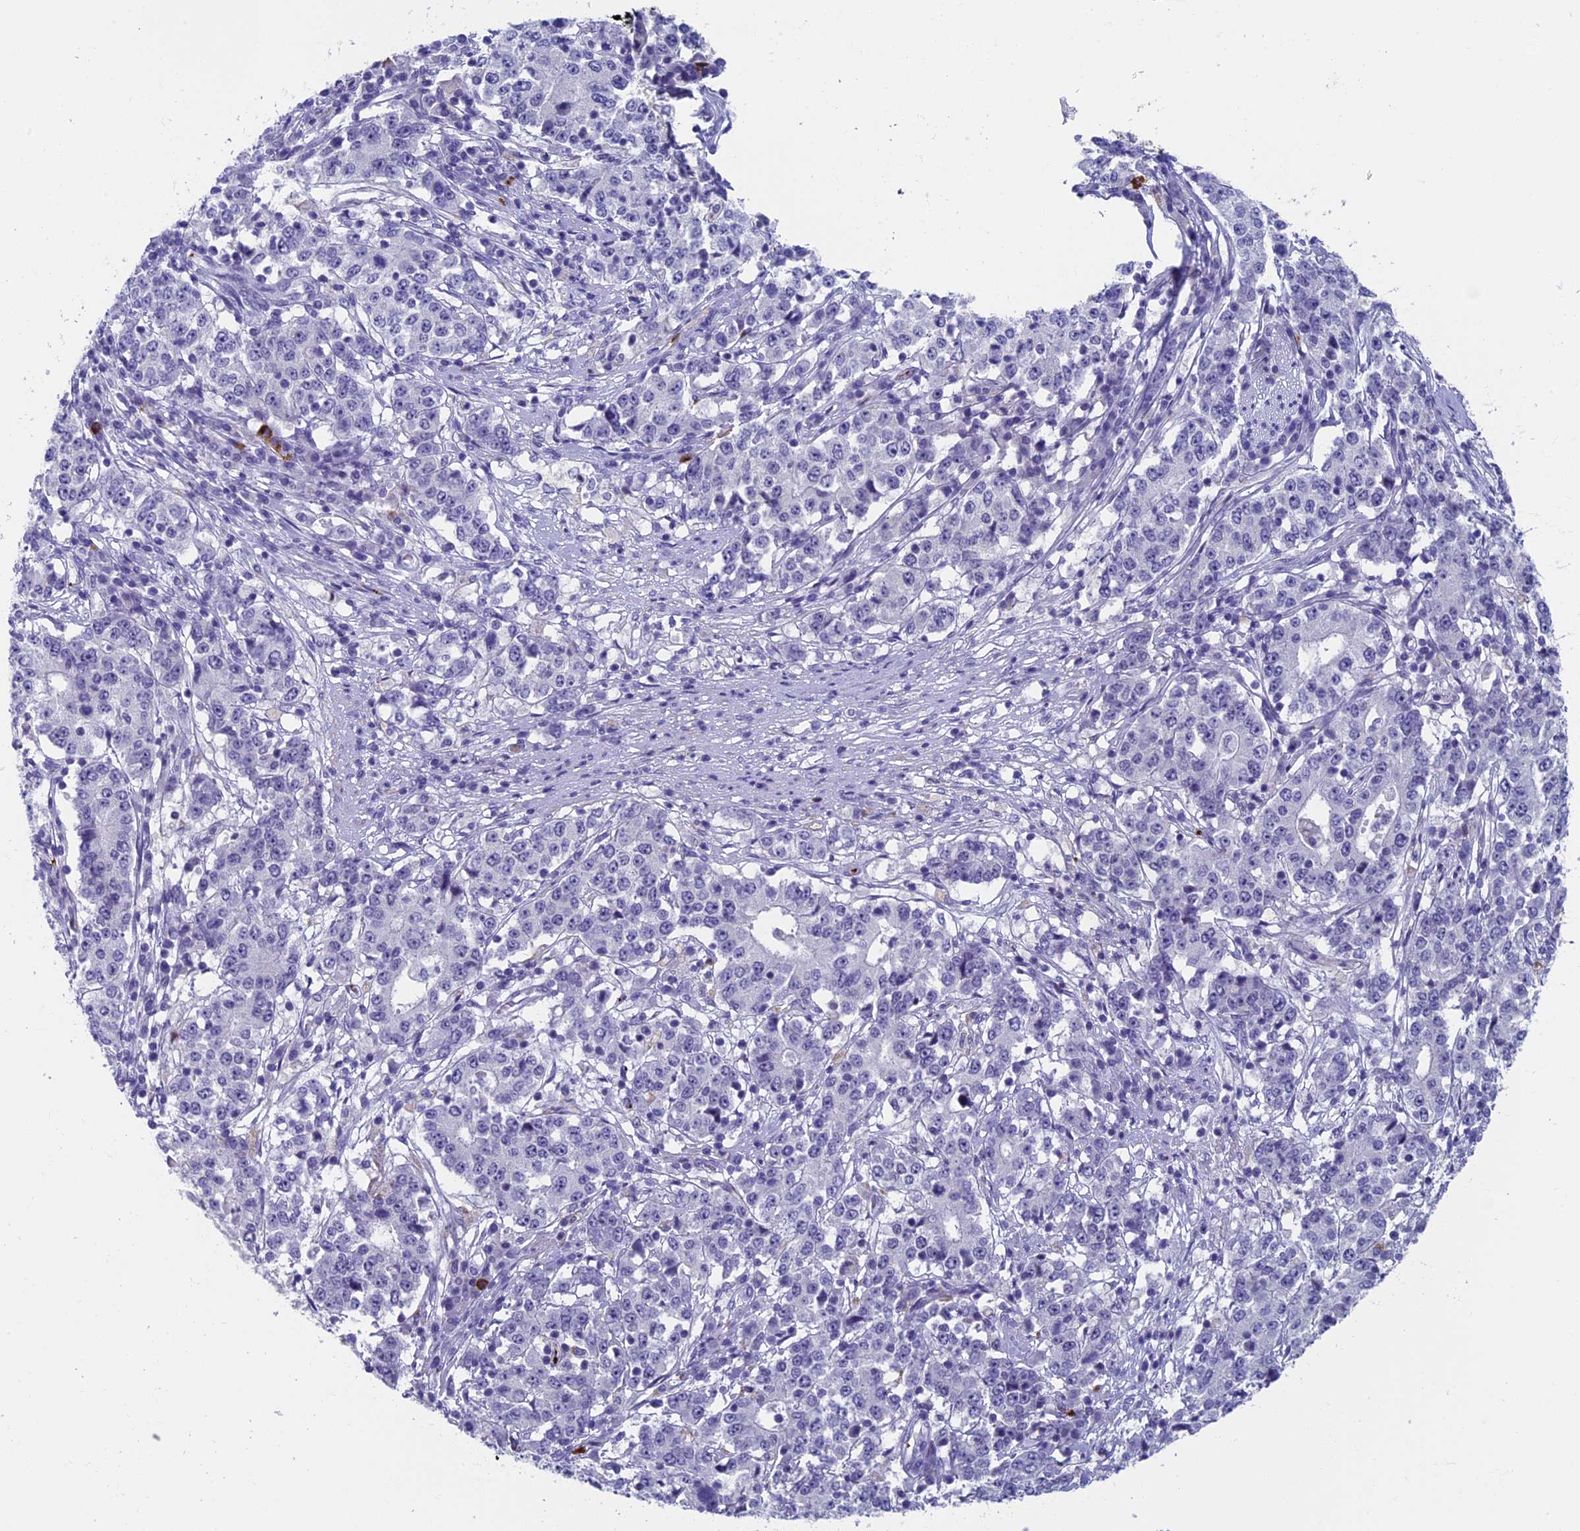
{"staining": {"intensity": "negative", "quantity": "none", "location": "none"}, "tissue": "stomach cancer", "cell_type": "Tumor cells", "image_type": "cancer", "snomed": [{"axis": "morphology", "description": "Adenocarcinoma, NOS"}, {"axis": "topography", "description": "Stomach"}], "caption": "A photomicrograph of stomach cancer (adenocarcinoma) stained for a protein exhibits no brown staining in tumor cells.", "gene": "AIFM2", "patient": {"sex": "male", "age": 59}}